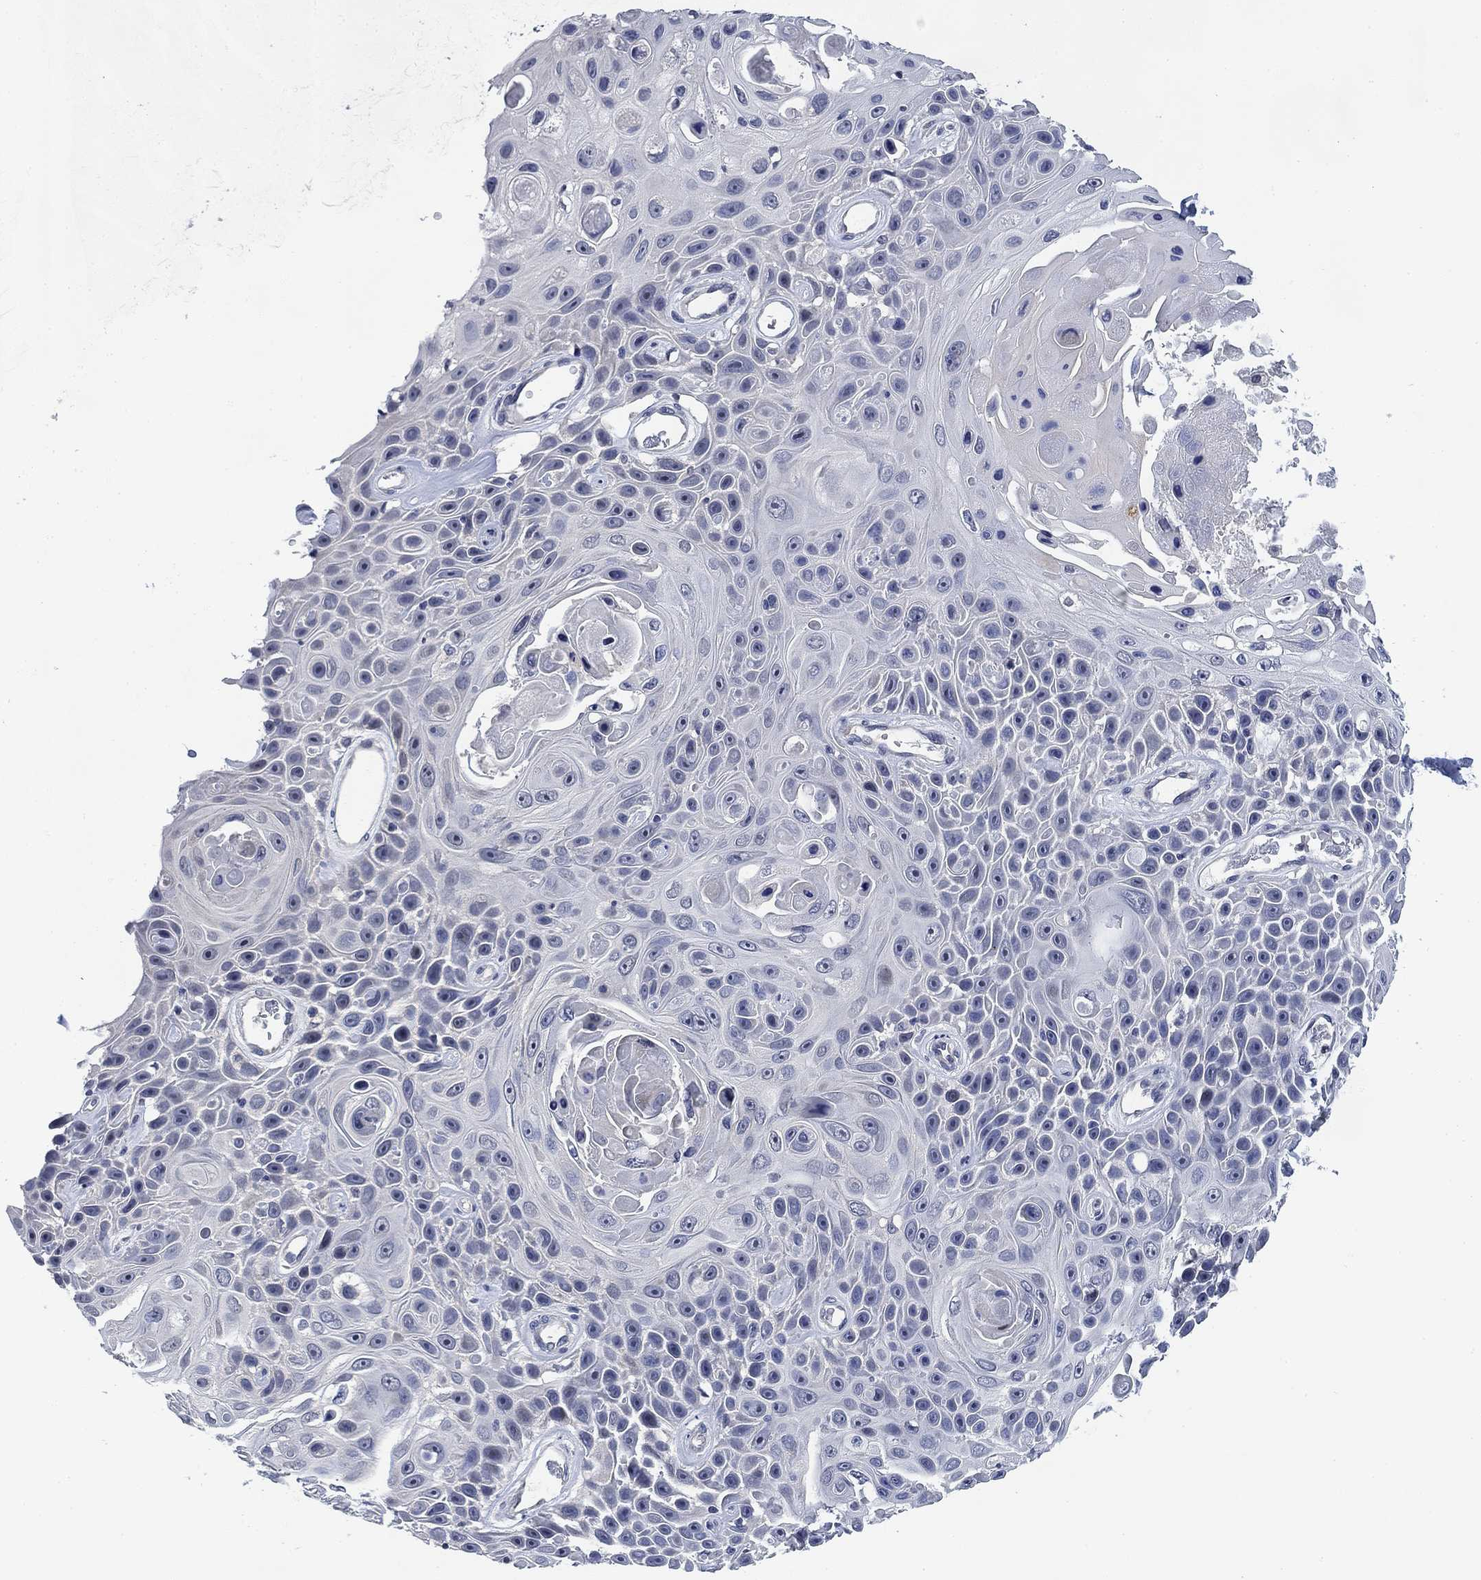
{"staining": {"intensity": "negative", "quantity": "none", "location": "none"}, "tissue": "skin cancer", "cell_type": "Tumor cells", "image_type": "cancer", "snomed": [{"axis": "morphology", "description": "Squamous cell carcinoma, NOS"}, {"axis": "topography", "description": "Skin"}], "caption": "A high-resolution micrograph shows IHC staining of skin cancer, which shows no significant expression in tumor cells.", "gene": "DAZL", "patient": {"sex": "male", "age": 82}}